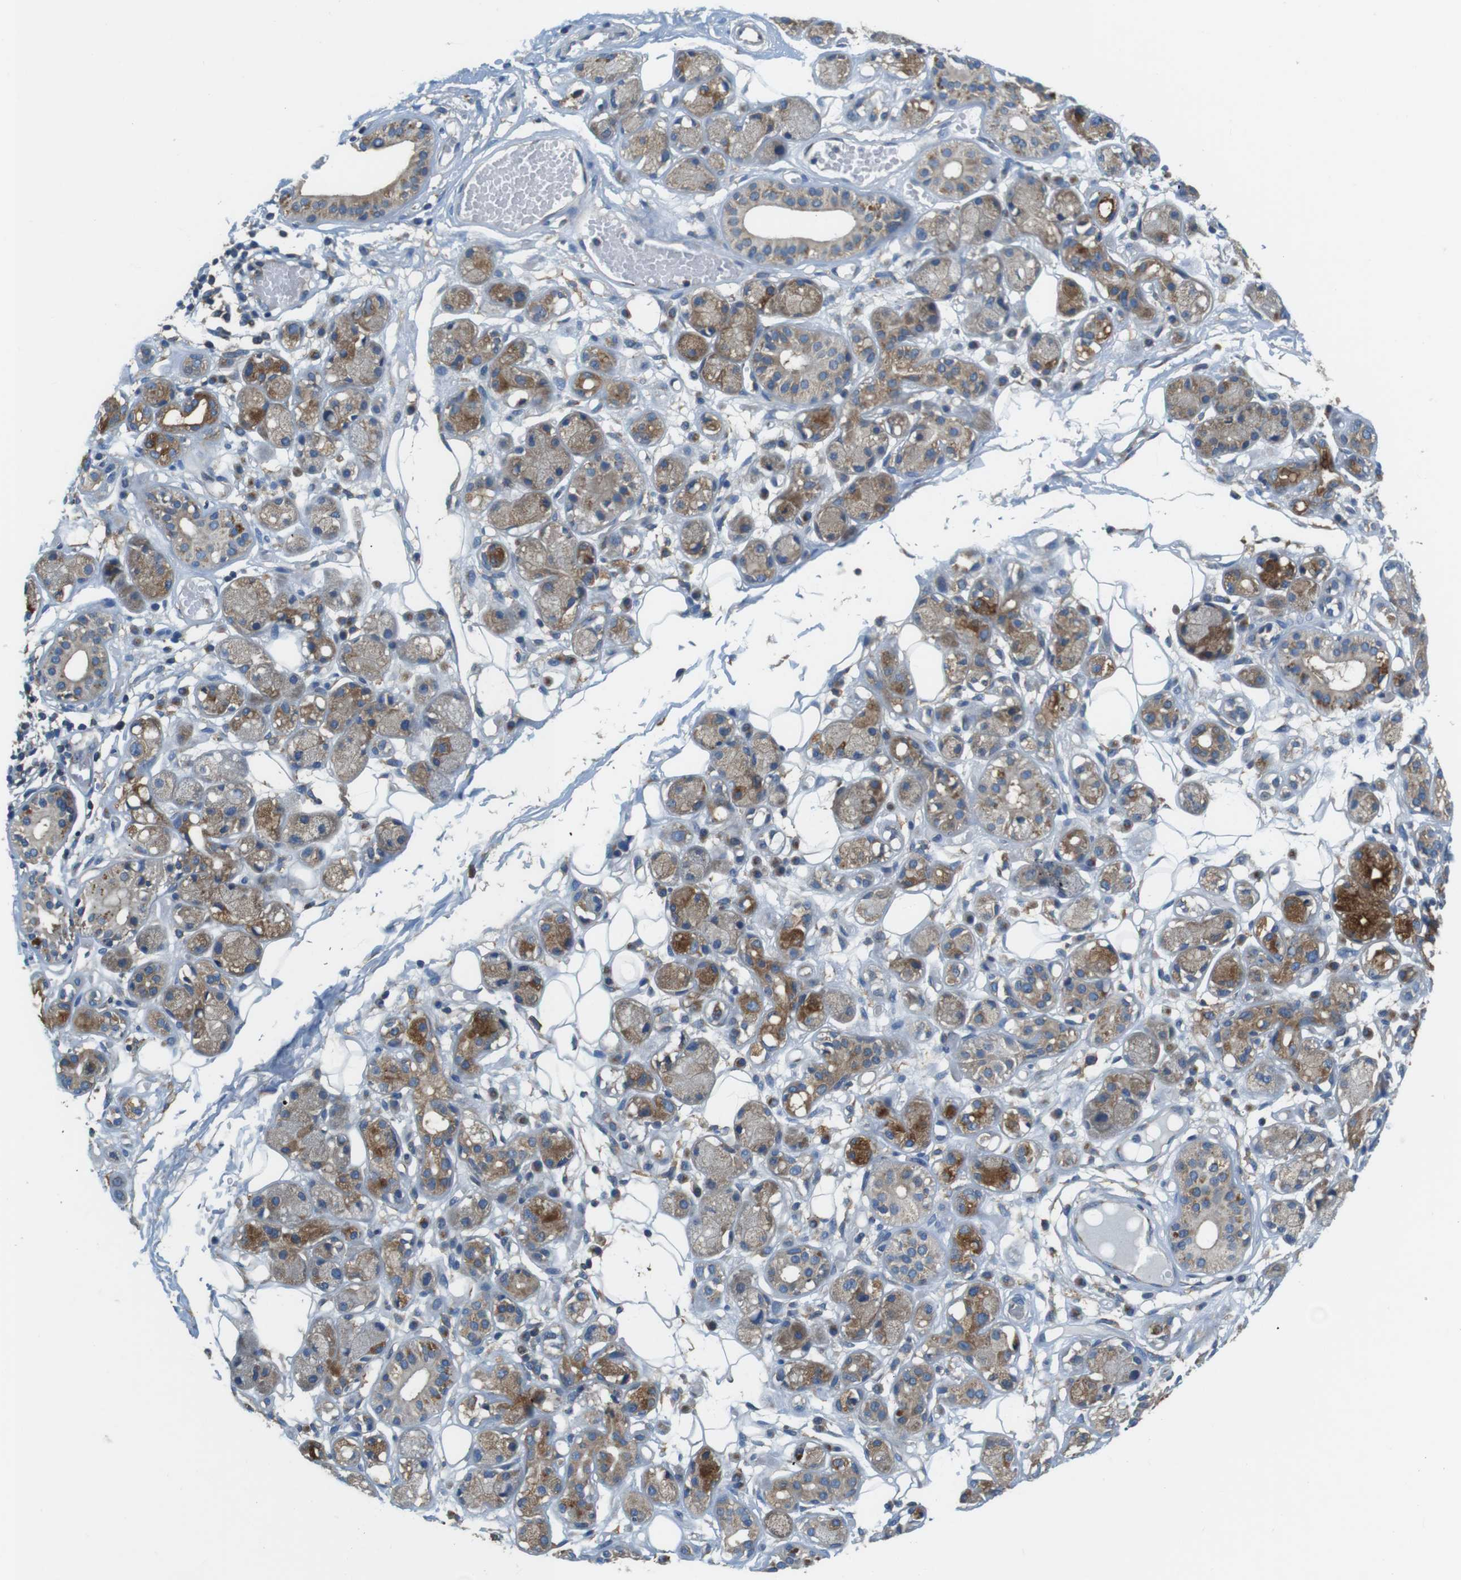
{"staining": {"intensity": "moderate", "quantity": "<25%", "location": "cytoplasmic/membranous"}, "tissue": "adipose tissue", "cell_type": "Adipocytes", "image_type": "normal", "snomed": [{"axis": "morphology", "description": "Normal tissue, NOS"}, {"axis": "morphology", "description": "Inflammation, NOS"}, {"axis": "topography", "description": "Vascular tissue"}, {"axis": "topography", "description": "Salivary gland"}], "caption": "IHC (DAB) staining of unremarkable human adipose tissue shows moderate cytoplasmic/membranous protein expression in about <25% of adipocytes.", "gene": "DENND4C", "patient": {"sex": "female", "age": 75}}